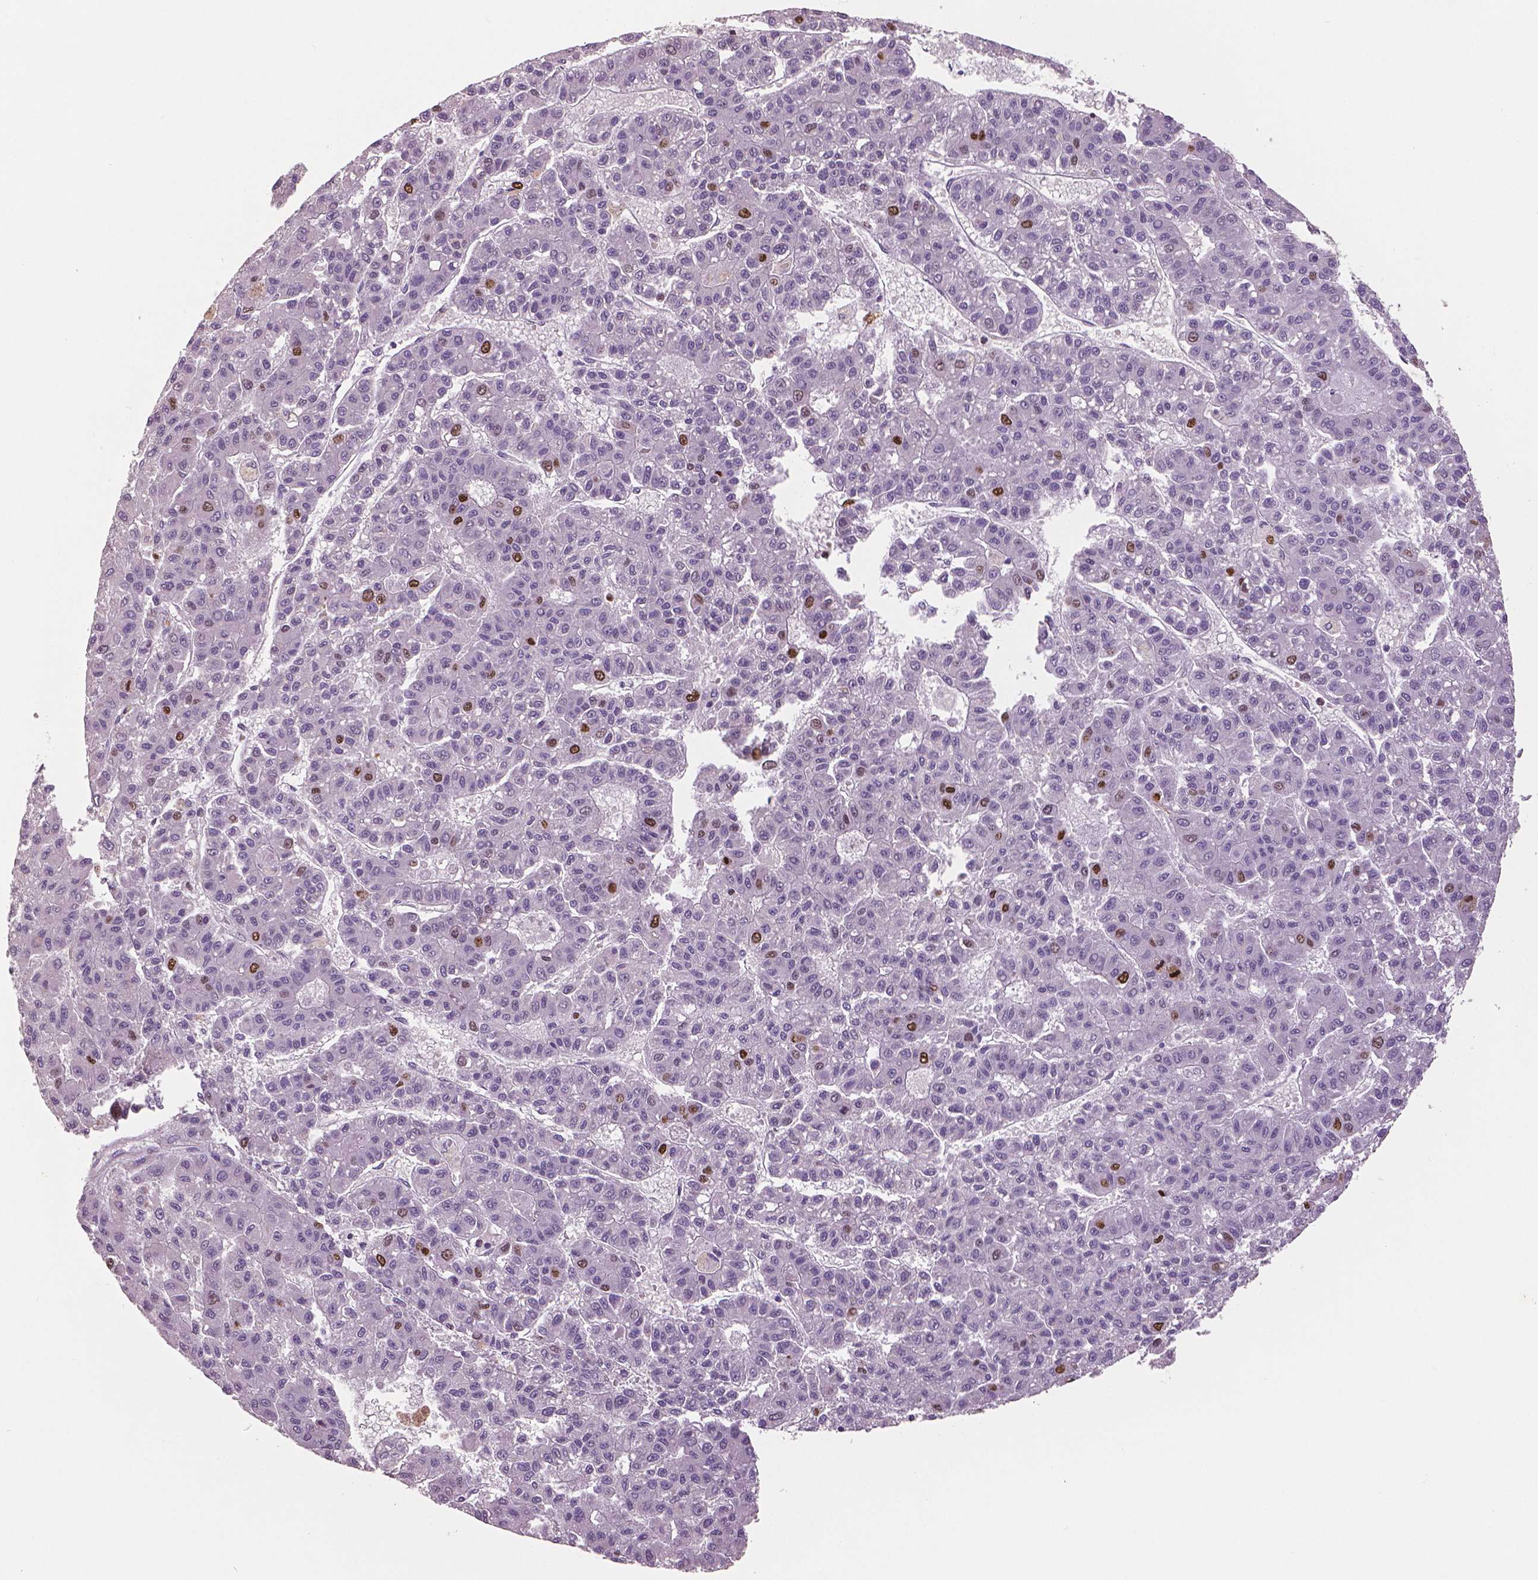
{"staining": {"intensity": "strong", "quantity": "<25%", "location": "nuclear"}, "tissue": "liver cancer", "cell_type": "Tumor cells", "image_type": "cancer", "snomed": [{"axis": "morphology", "description": "Carcinoma, Hepatocellular, NOS"}, {"axis": "topography", "description": "Liver"}], "caption": "Tumor cells show strong nuclear expression in about <25% of cells in liver cancer.", "gene": "MKI67", "patient": {"sex": "male", "age": 70}}